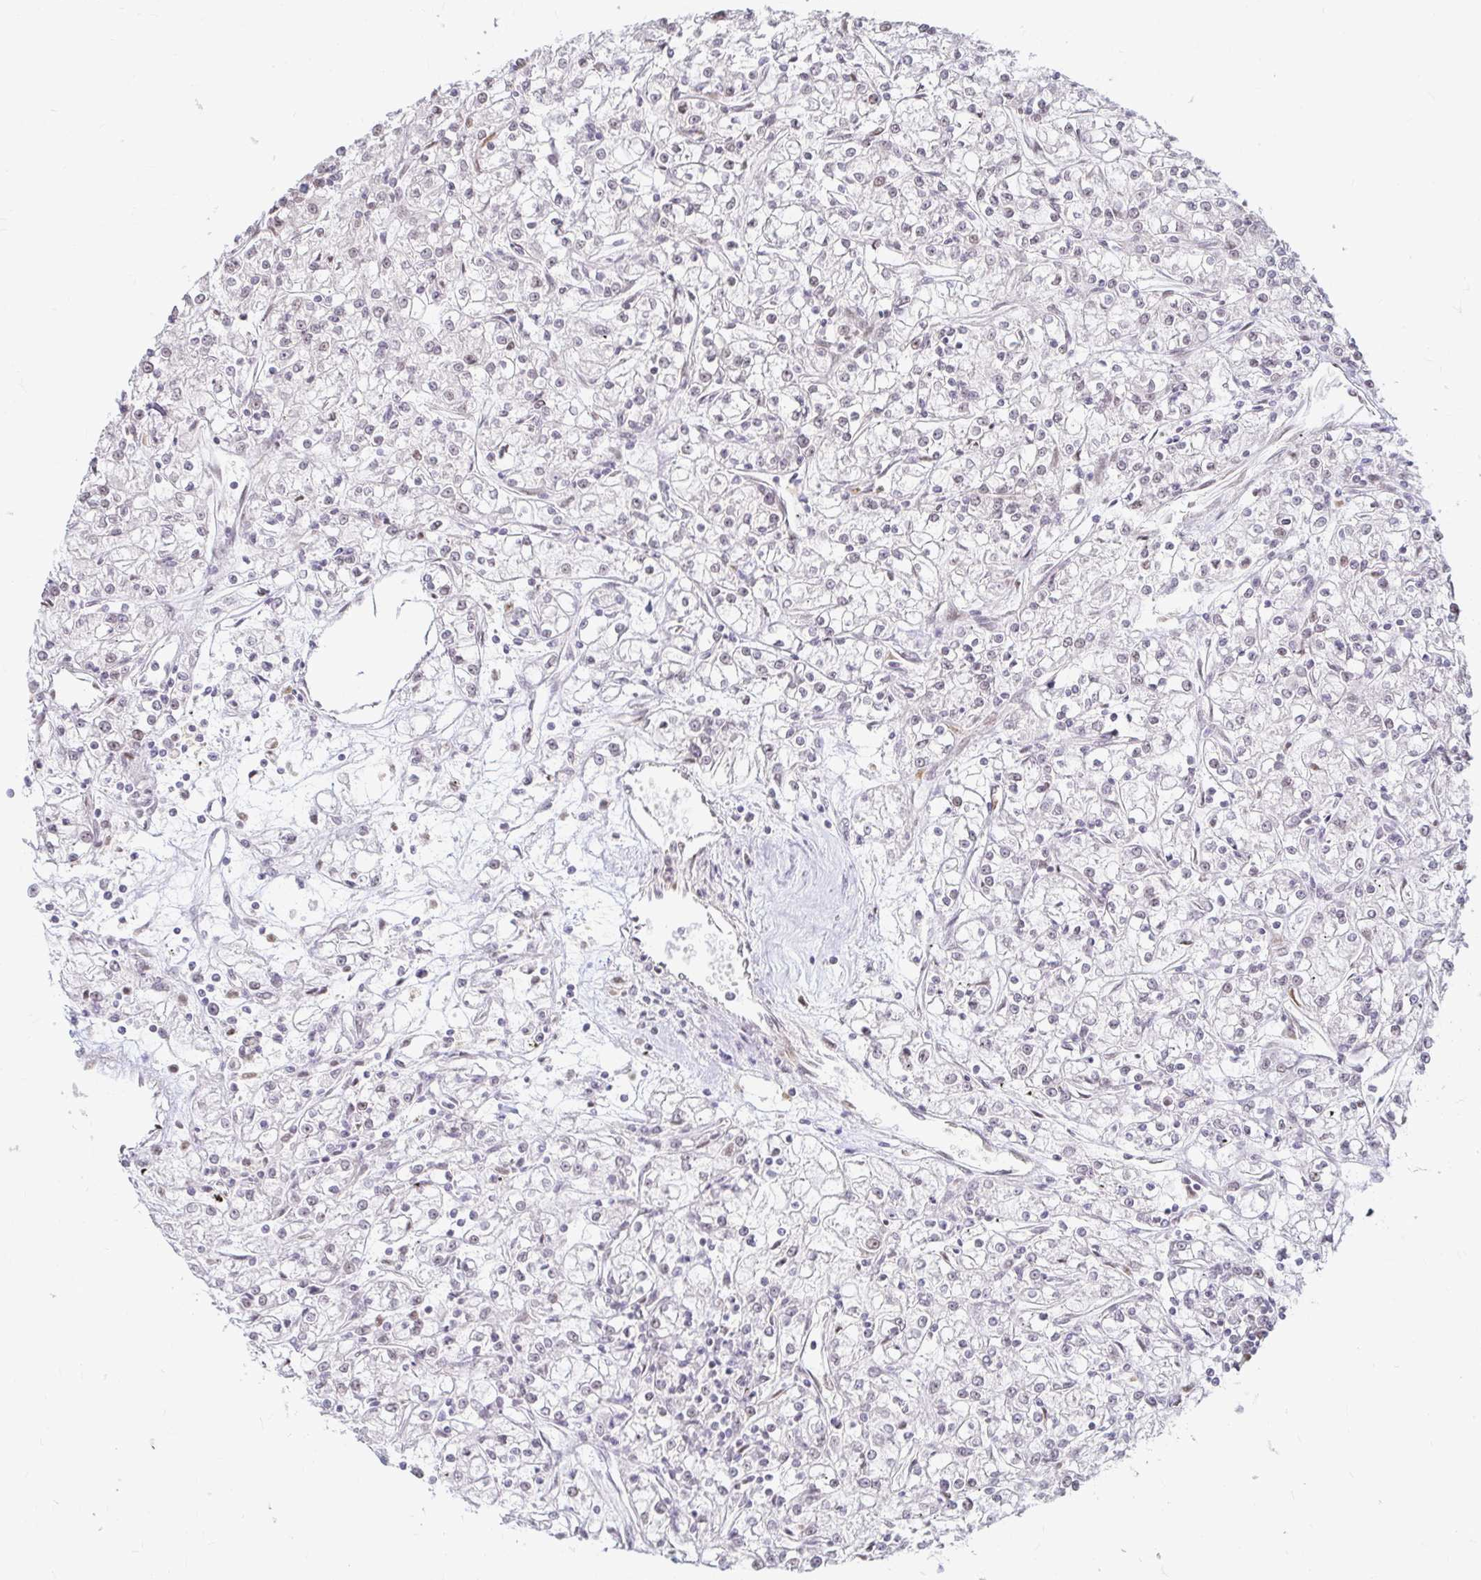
{"staining": {"intensity": "negative", "quantity": "none", "location": "none"}, "tissue": "renal cancer", "cell_type": "Tumor cells", "image_type": "cancer", "snomed": [{"axis": "morphology", "description": "Adenocarcinoma, NOS"}, {"axis": "topography", "description": "Kidney"}], "caption": "Immunohistochemical staining of human renal adenocarcinoma exhibits no significant positivity in tumor cells.", "gene": "HNRNPU", "patient": {"sex": "female", "age": 59}}